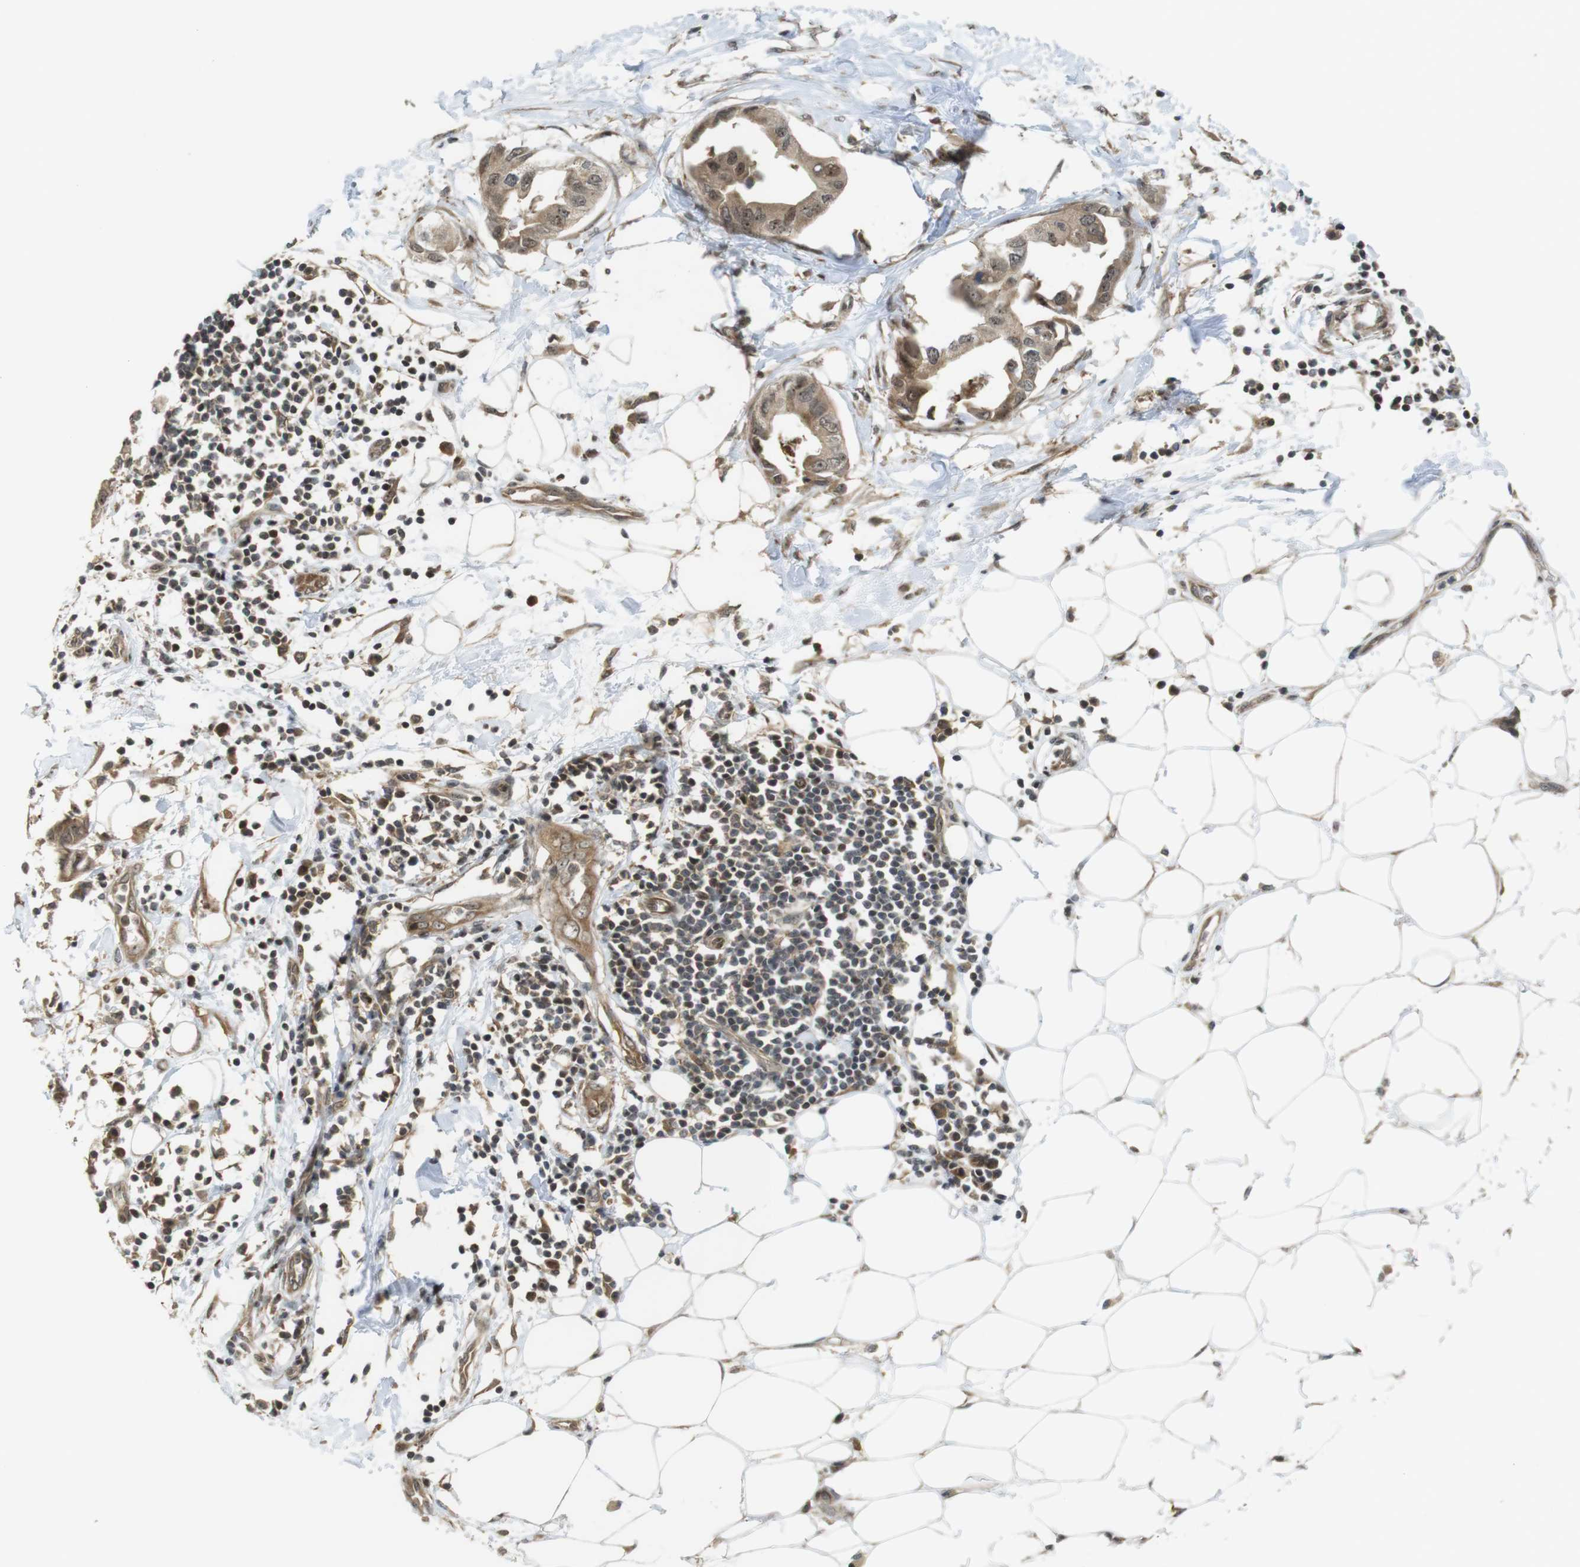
{"staining": {"intensity": "moderate", "quantity": ">75%", "location": "cytoplasmic/membranous"}, "tissue": "breast cancer", "cell_type": "Tumor cells", "image_type": "cancer", "snomed": [{"axis": "morphology", "description": "Duct carcinoma"}, {"axis": "topography", "description": "Breast"}], "caption": "Infiltrating ductal carcinoma (breast) was stained to show a protein in brown. There is medium levels of moderate cytoplasmic/membranous staining in approximately >75% of tumor cells.", "gene": "CC2D1A", "patient": {"sex": "female", "age": 40}}